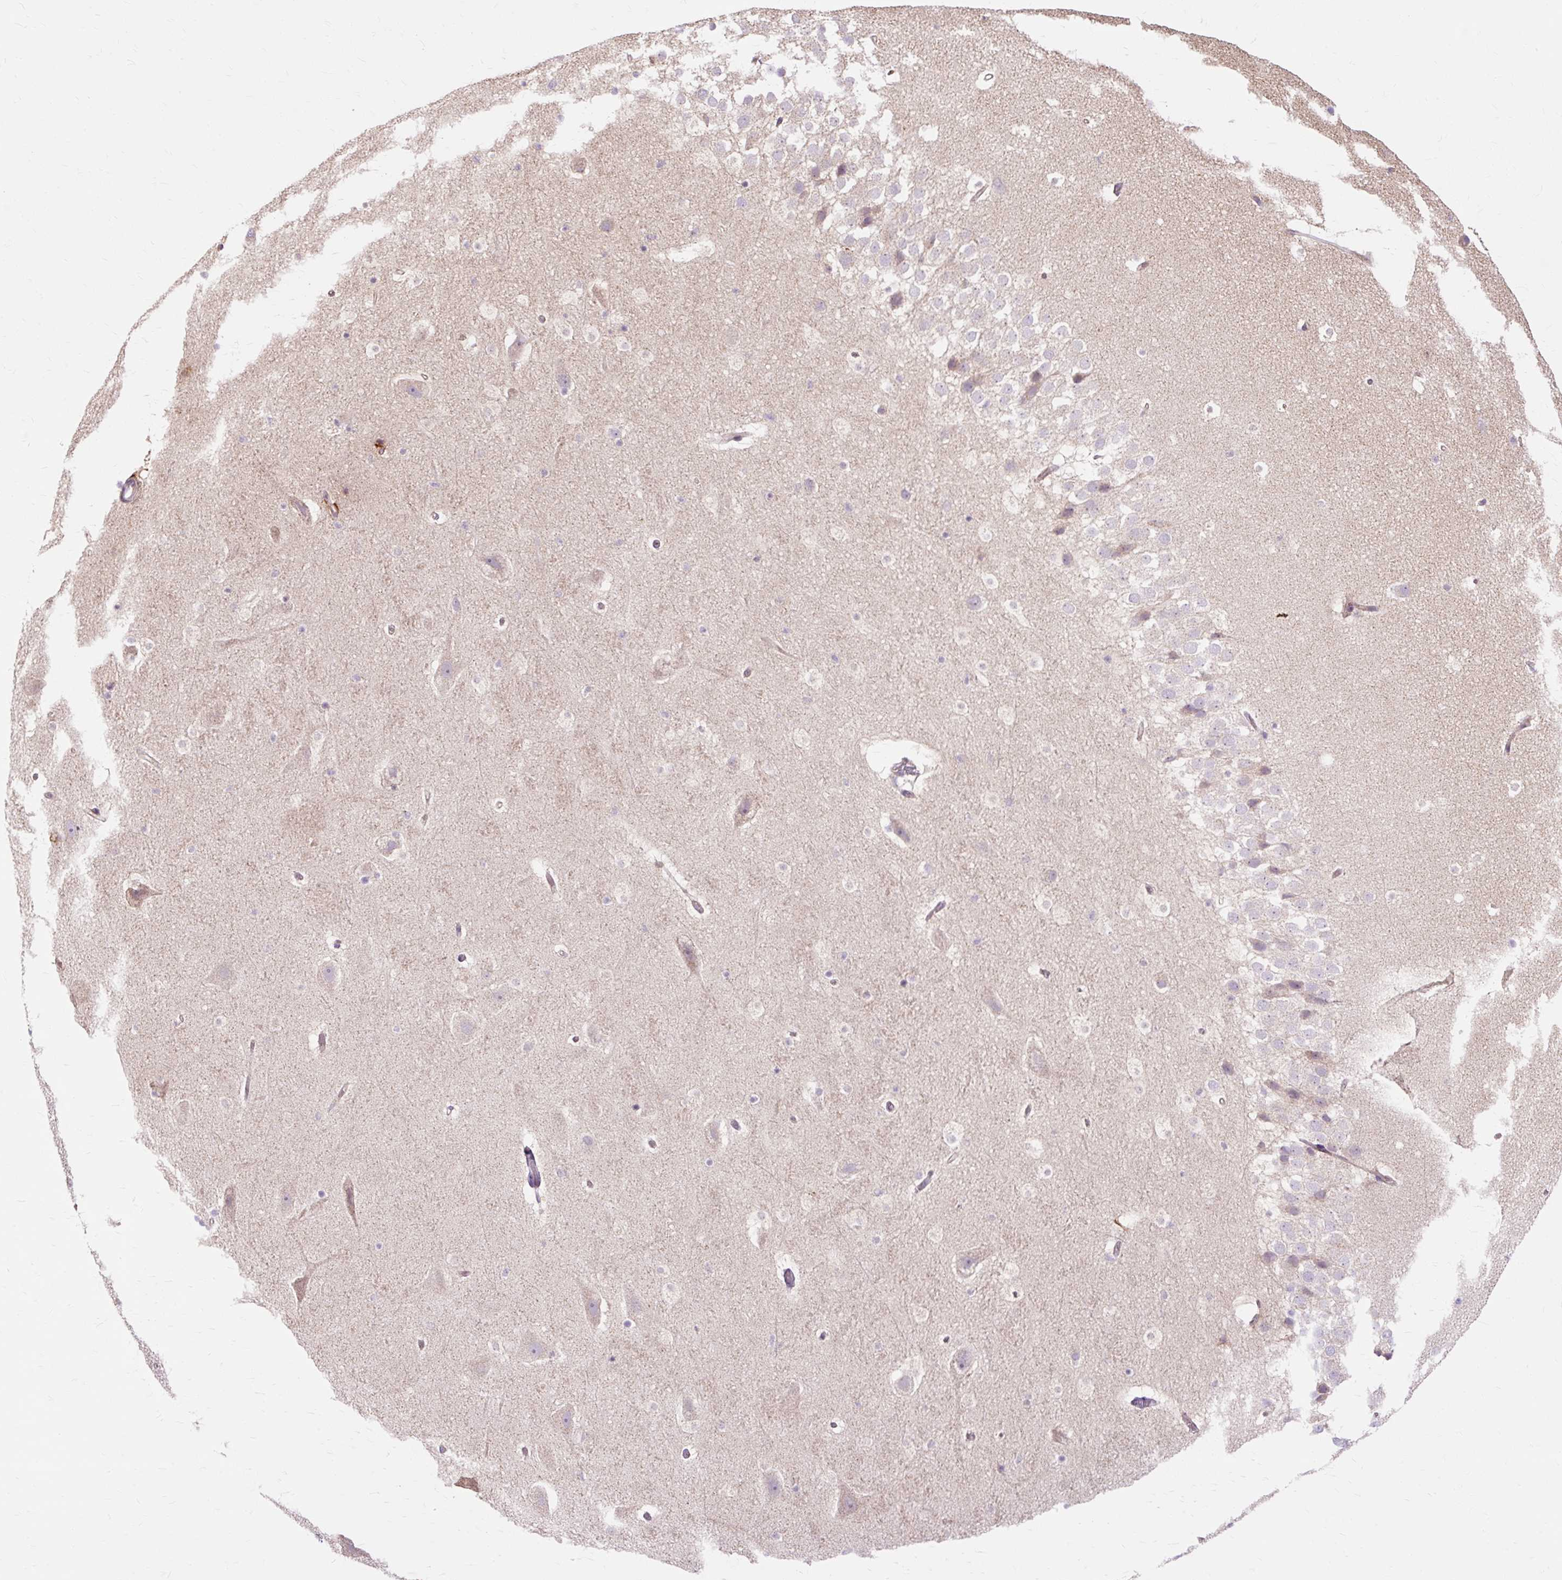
{"staining": {"intensity": "weak", "quantity": "<25%", "location": "cytoplasmic/membranous"}, "tissue": "hippocampus", "cell_type": "Glial cells", "image_type": "normal", "snomed": [{"axis": "morphology", "description": "Normal tissue, NOS"}, {"axis": "topography", "description": "Hippocampus"}], "caption": "A high-resolution histopathology image shows IHC staining of unremarkable hippocampus, which shows no significant expression in glial cells.", "gene": "PDZD2", "patient": {"sex": "male", "age": 37}}